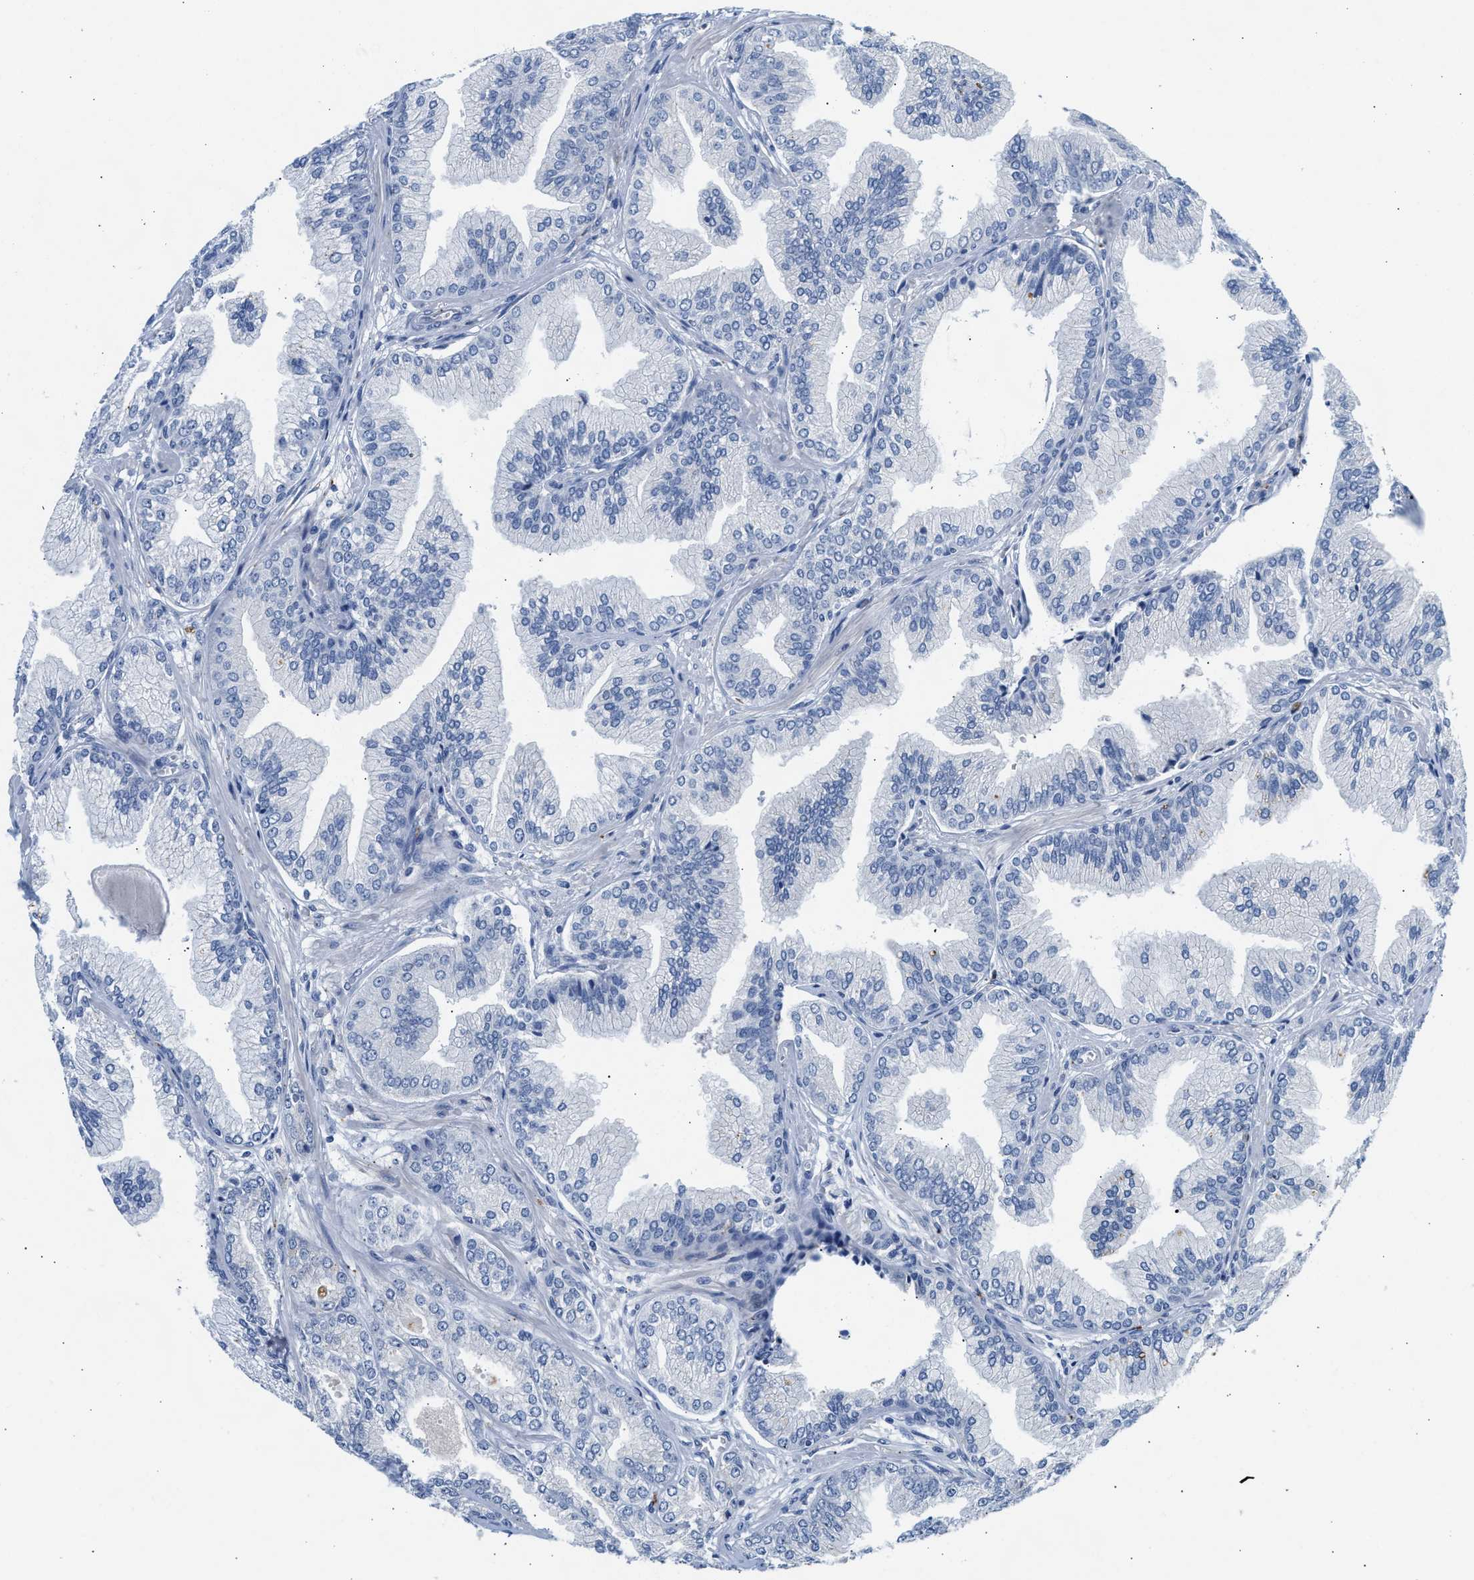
{"staining": {"intensity": "negative", "quantity": "none", "location": "none"}, "tissue": "prostate cancer", "cell_type": "Tumor cells", "image_type": "cancer", "snomed": [{"axis": "morphology", "description": "Adenocarcinoma, Low grade"}, {"axis": "topography", "description": "Prostate"}], "caption": "DAB (3,3'-diaminobenzidine) immunohistochemical staining of human prostate cancer reveals no significant staining in tumor cells.", "gene": "PPM1L", "patient": {"sex": "male", "age": 52}}